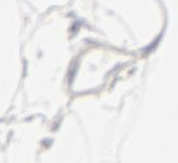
{"staining": {"intensity": "weak", "quantity": "<25%", "location": "cytoplasmic/membranous"}, "tissue": "adipose tissue", "cell_type": "Adipocytes", "image_type": "normal", "snomed": [{"axis": "morphology", "description": "Normal tissue, NOS"}, {"axis": "morphology", "description": "Duct carcinoma"}, {"axis": "topography", "description": "Breast"}, {"axis": "topography", "description": "Adipose tissue"}], "caption": "High power microscopy photomicrograph of an IHC histopathology image of unremarkable adipose tissue, revealing no significant expression in adipocytes. (Brightfield microscopy of DAB IHC at high magnification).", "gene": "RPS6KA1", "patient": {"sex": "female", "age": 37}}